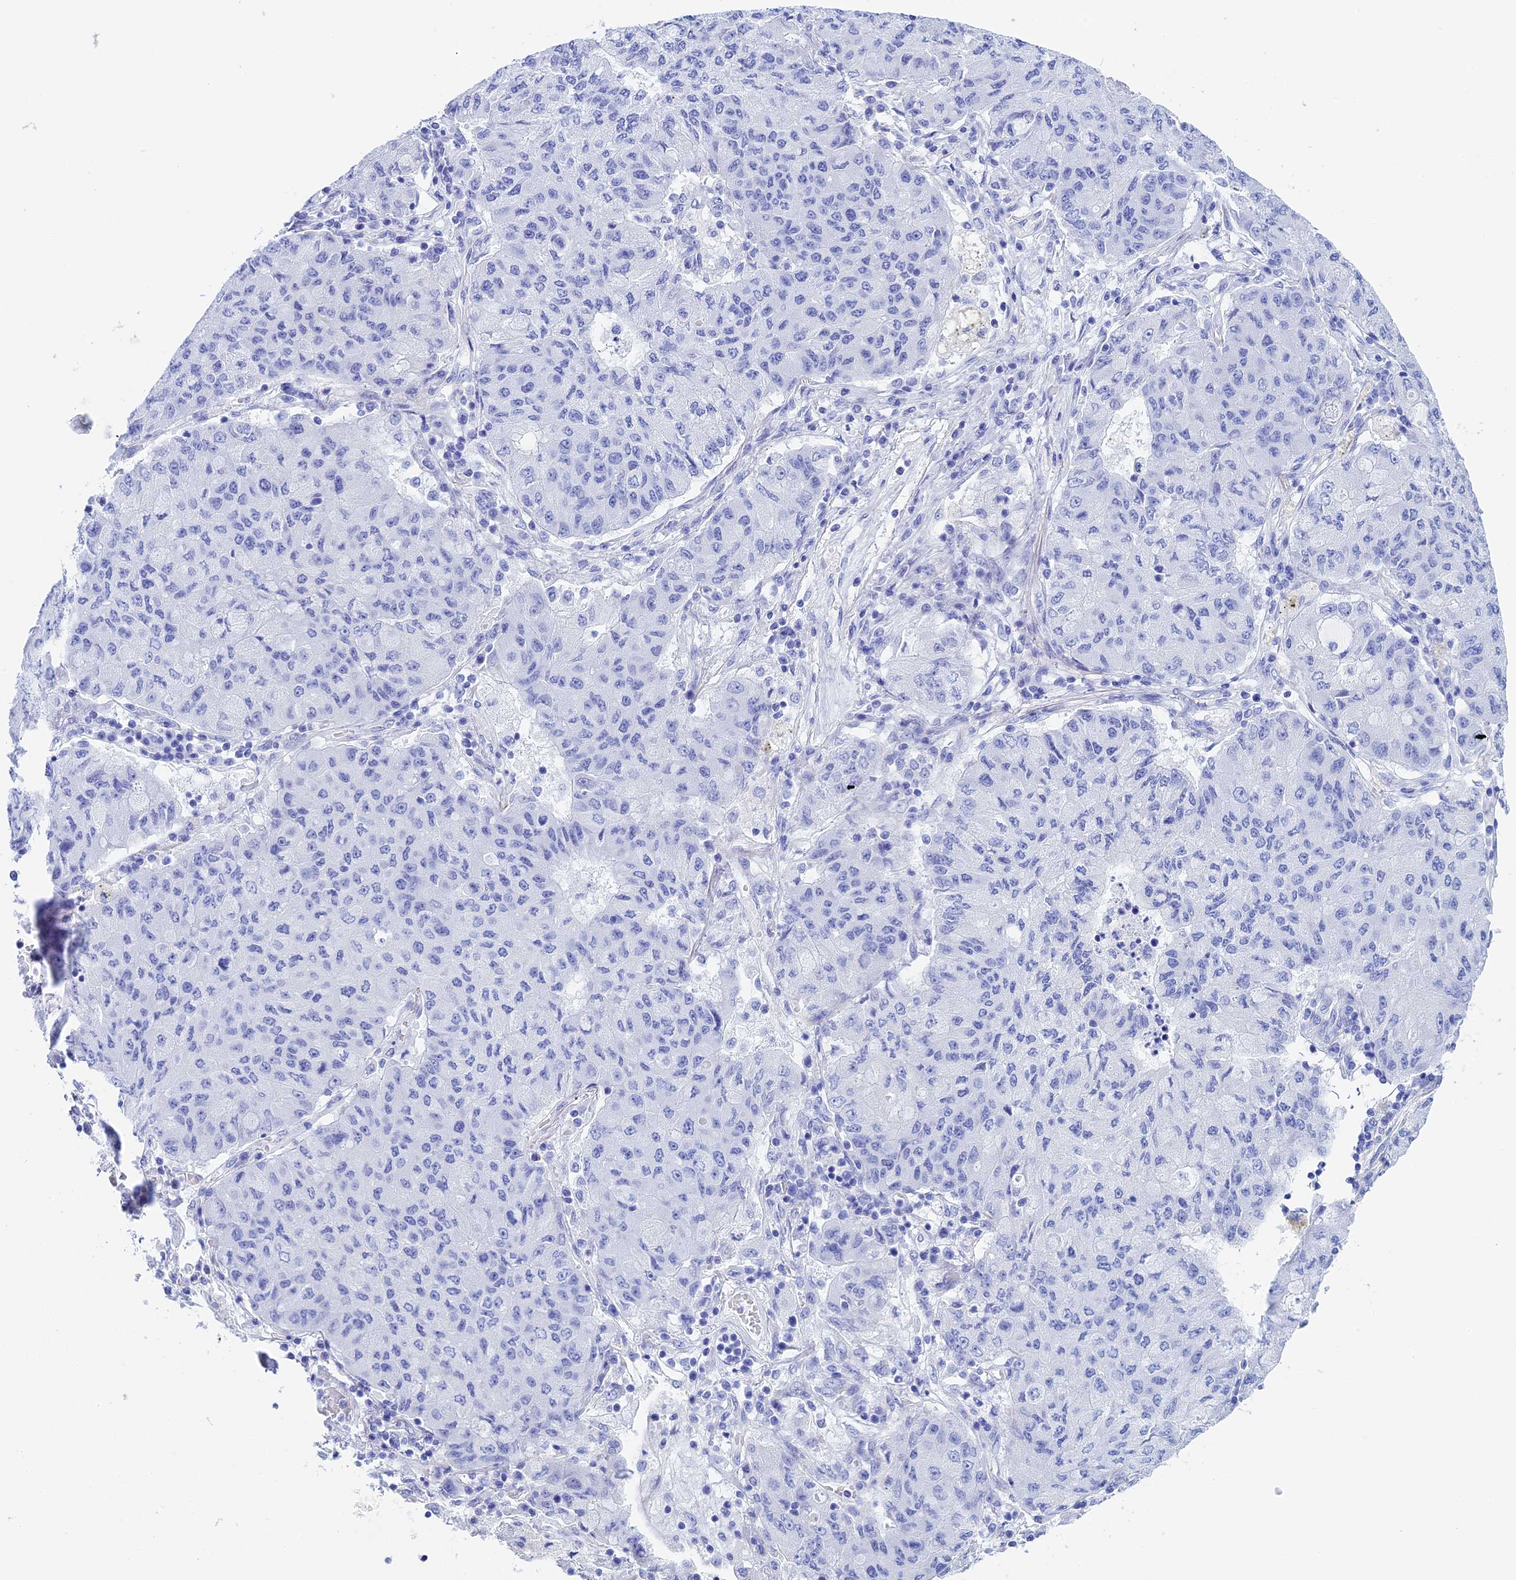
{"staining": {"intensity": "negative", "quantity": "none", "location": "none"}, "tissue": "lung cancer", "cell_type": "Tumor cells", "image_type": "cancer", "snomed": [{"axis": "morphology", "description": "Squamous cell carcinoma, NOS"}, {"axis": "topography", "description": "Lung"}], "caption": "There is no significant staining in tumor cells of lung squamous cell carcinoma.", "gene": "TEX101", "patient": {"sex": "male", "age": 74}}